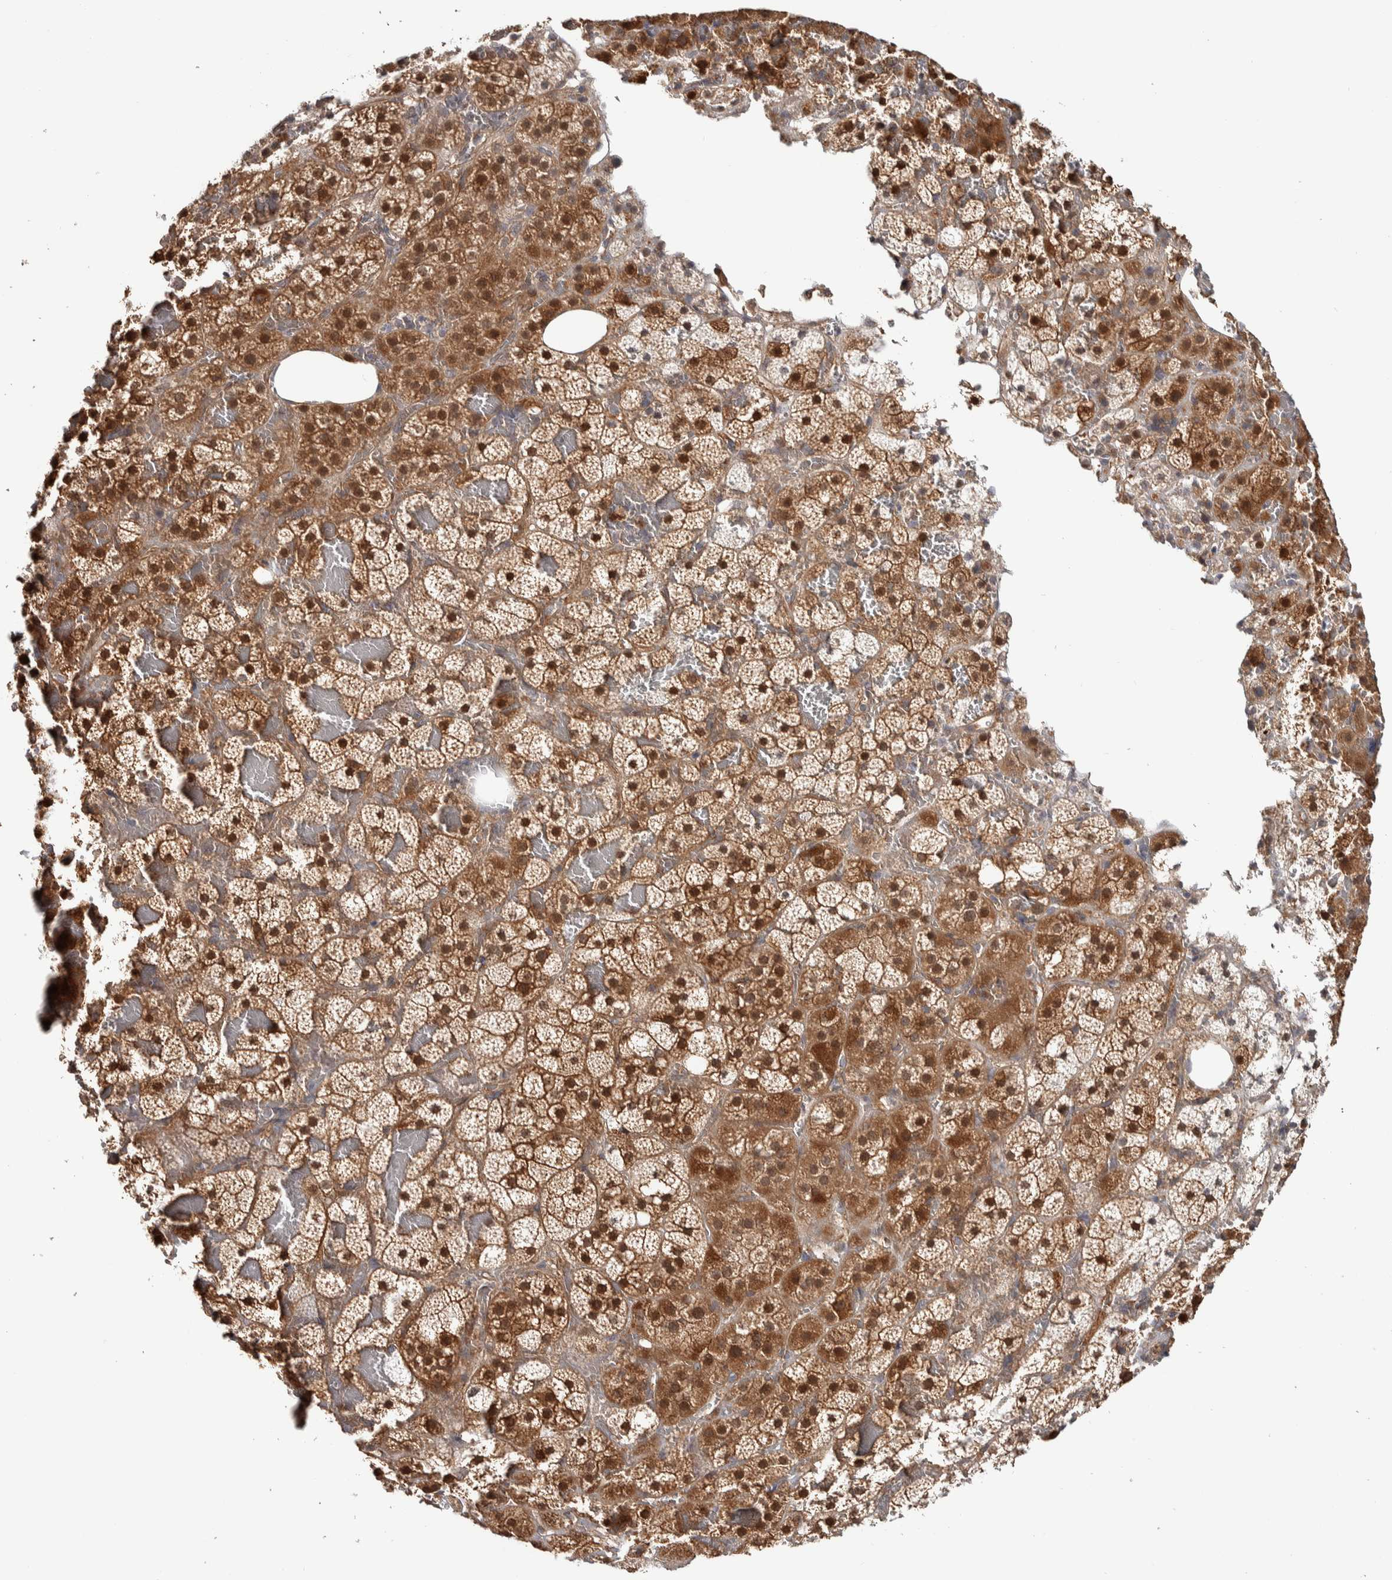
{"staining": {"intensity": "moderate", "quantity": ">75%", "location": "cytoplasmic/membranous,nuclear"}, "tissue": "adrenal gland", "cell_type": "Glandular cells", "image_type": "normal", "snomed": [{"axis": "morphology", "description": "Normal tissue, NOS"}, {"axis": "topography", "description": "Adrenal gland"}], "caption": "A micrograph of human adrenal gland stained for a protein demonstrates moderate cytoplasmic/membranous,nuclear brown staining in glandular cells. Nuclei are stained in blue.", "gene": "CHMP4C", "patient": {"sex": "female", "age": 59}}